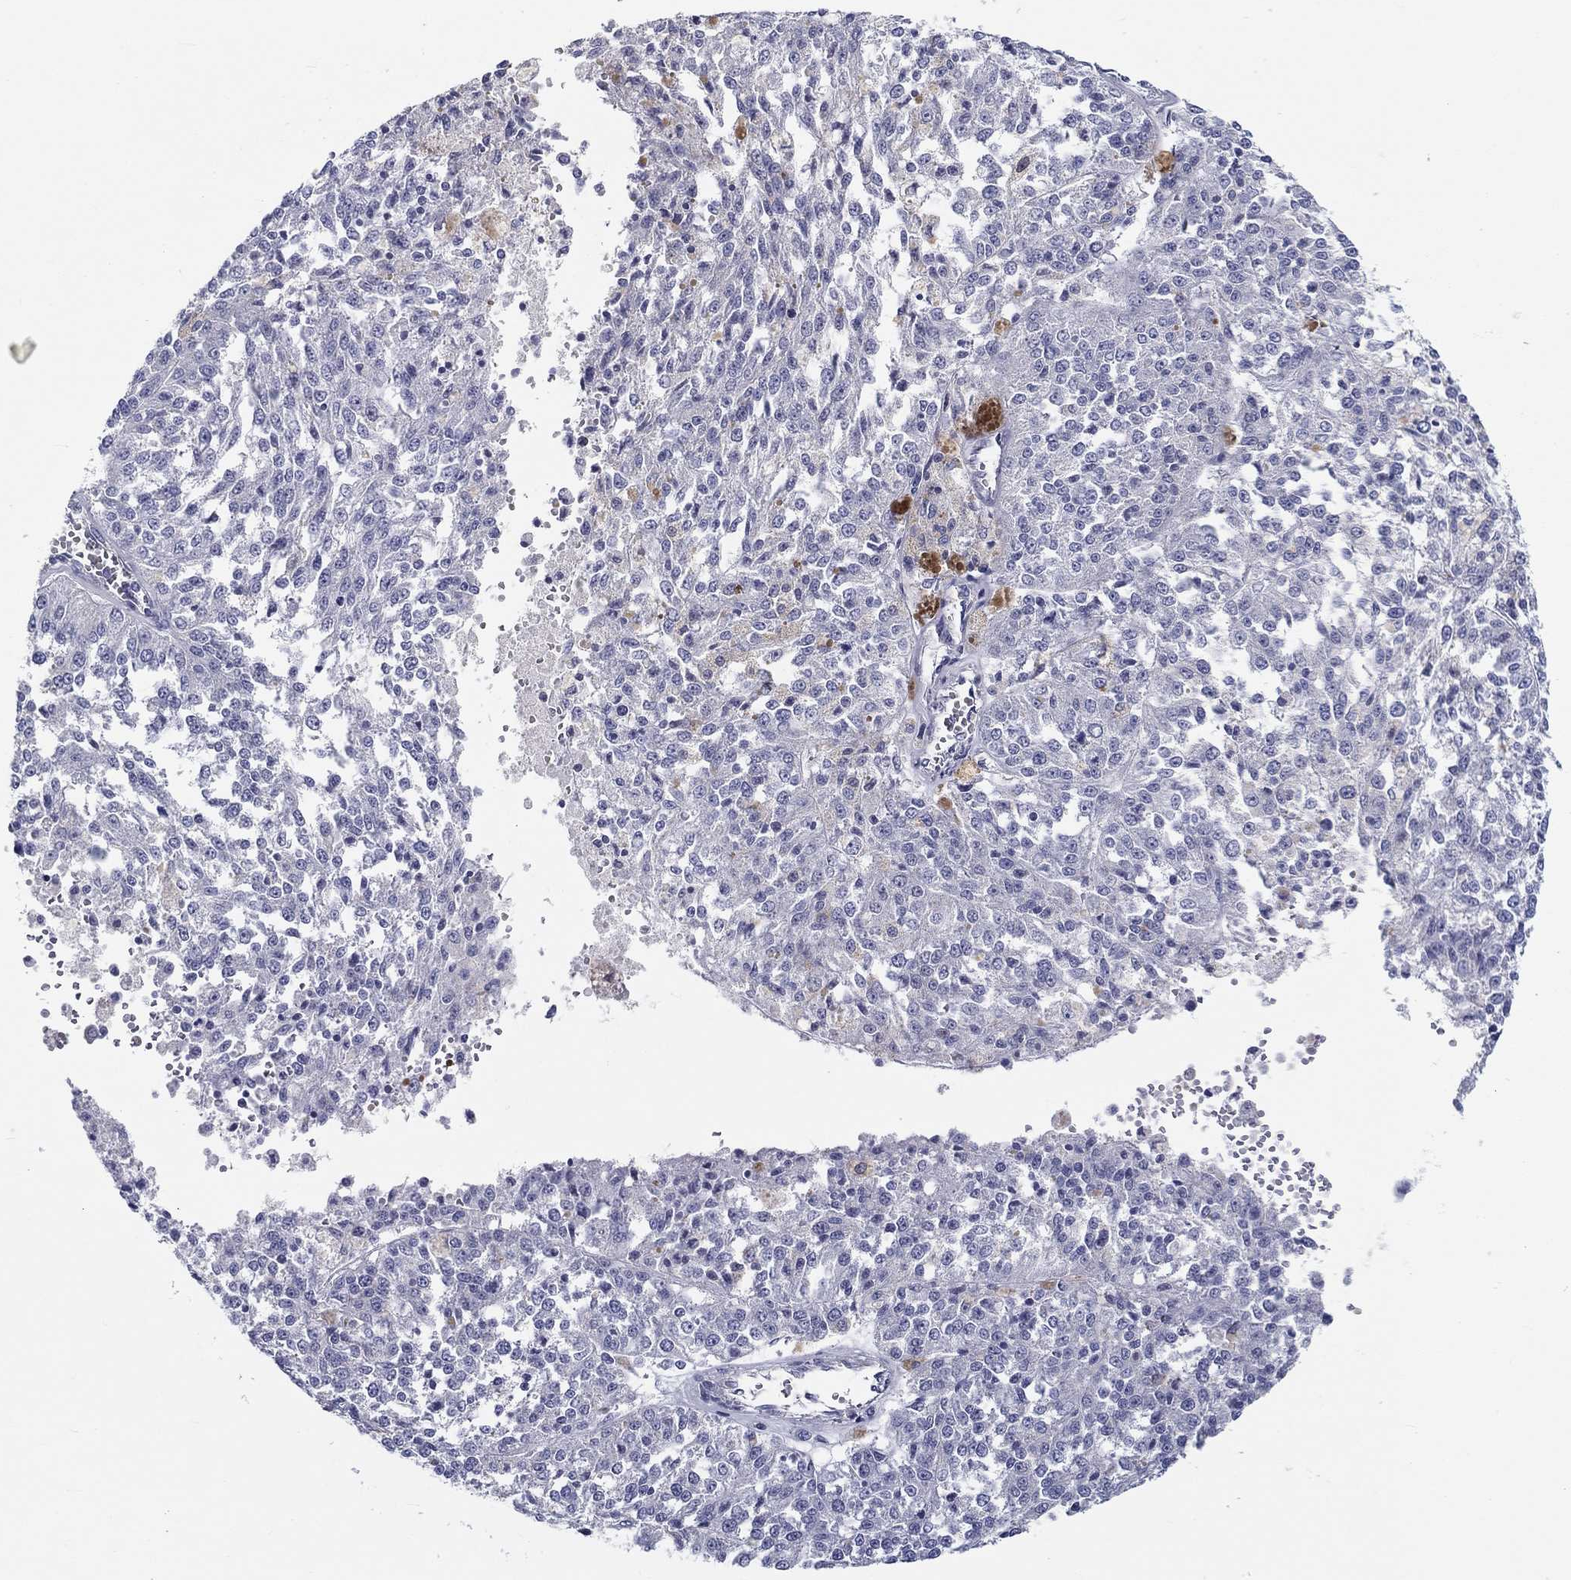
{"staining": {"intensity": "negative", "quantity": "none", "location": "none"}, "tissue": "melanoma", "cell_type": "Tumor cells", "image_type": "cancer", "snomed": [{"axis": "morphology", "description": "Malignant melanoma, Metastatic site"}, {"axis": "topography", "description": "Lymph node"}], "caption": "The histopathology image demonstrates no significant staining in tumor cells of malignant melanoma (metastatic site). (Immunohistochemistry (ihc), brightfield microscopy, high magnification).", "gene": "CRYGD", "patient": {"sex": "female", "age": 64}}